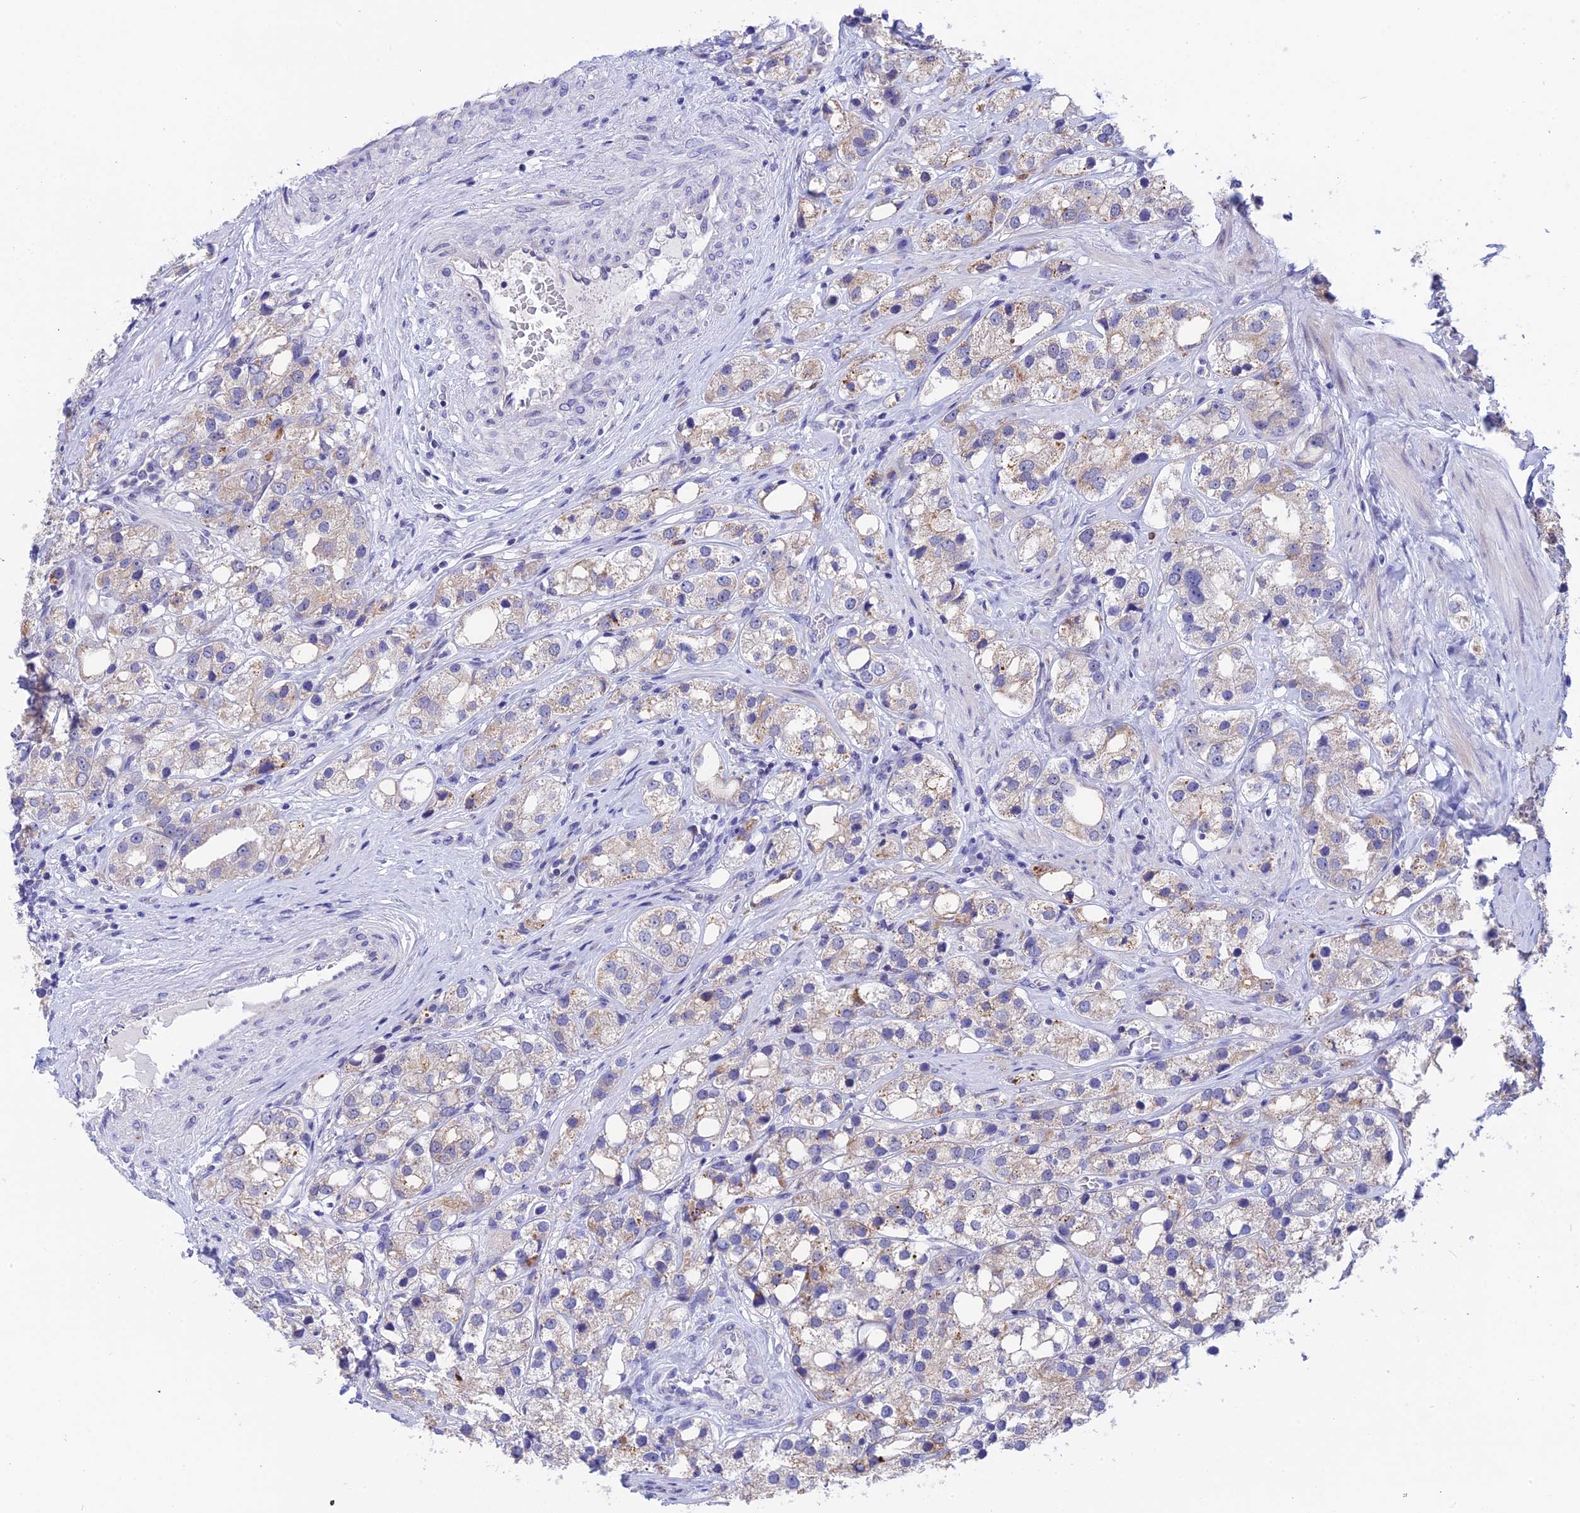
{"staining": {"intensity": "weak", "quantity": "25%-75%", "location": "cytoplasmic/membranous"}, "tissue": "prostate cancer", "cell_type": "Tumor cells", "image_type": "cancer", "snomed": [{"axis": "morphology", "description": "Adenocarcinoma, NOS"}, {"axis": "topography", "description": "Prostate"}], "caption": "Immunohistochemistry of prostate adenocarcinoma reveals low levels of weak cytoplasmic/membranous expression in approximately 25%-75% of tumor cells. Ihc stains the protein of interest in brown and the nuclei are stained blue.", "gene": "KCTD14", "patient": {"sex": "male", "age": 79}}